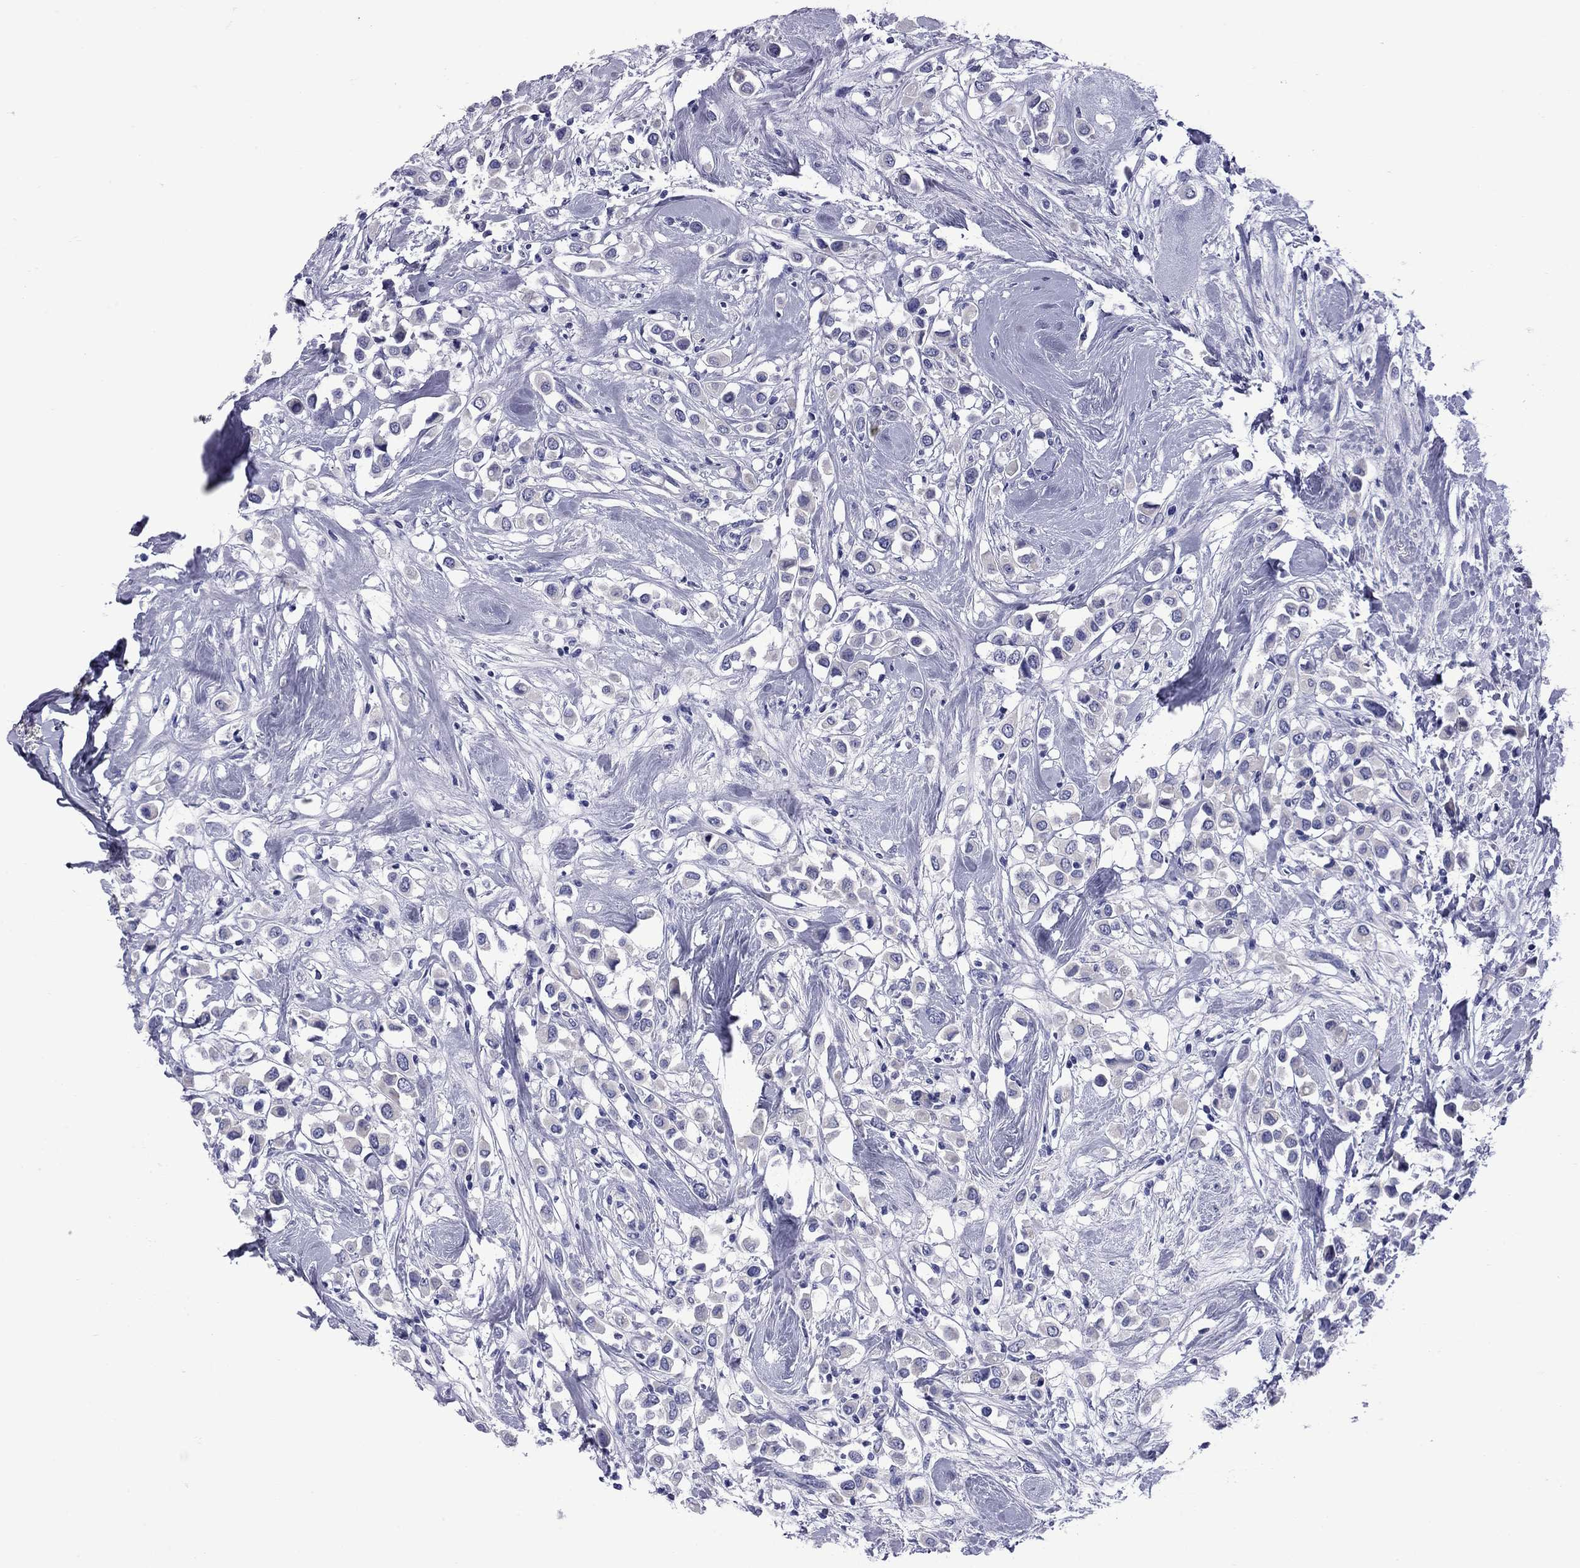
{"staining": {"intensity": "negative", "quantity": "none", "location": "none"}, "tissue": "breast cancer", "cell_type": "Tumor cells", "image_type": "cancer", "snomed": [{"axis": "morphology", "description": "Duct carcinoma"}, {"axis": "topography", "description": "Breast"}], "caption": "DAB (3,3'-diaminobenzidine) immunohistochemical staining of breast cancer demonstrates no significant expression in tumor cells.", "gene": "EPPIN", "patient": {"sex": "female", "age": 61}}